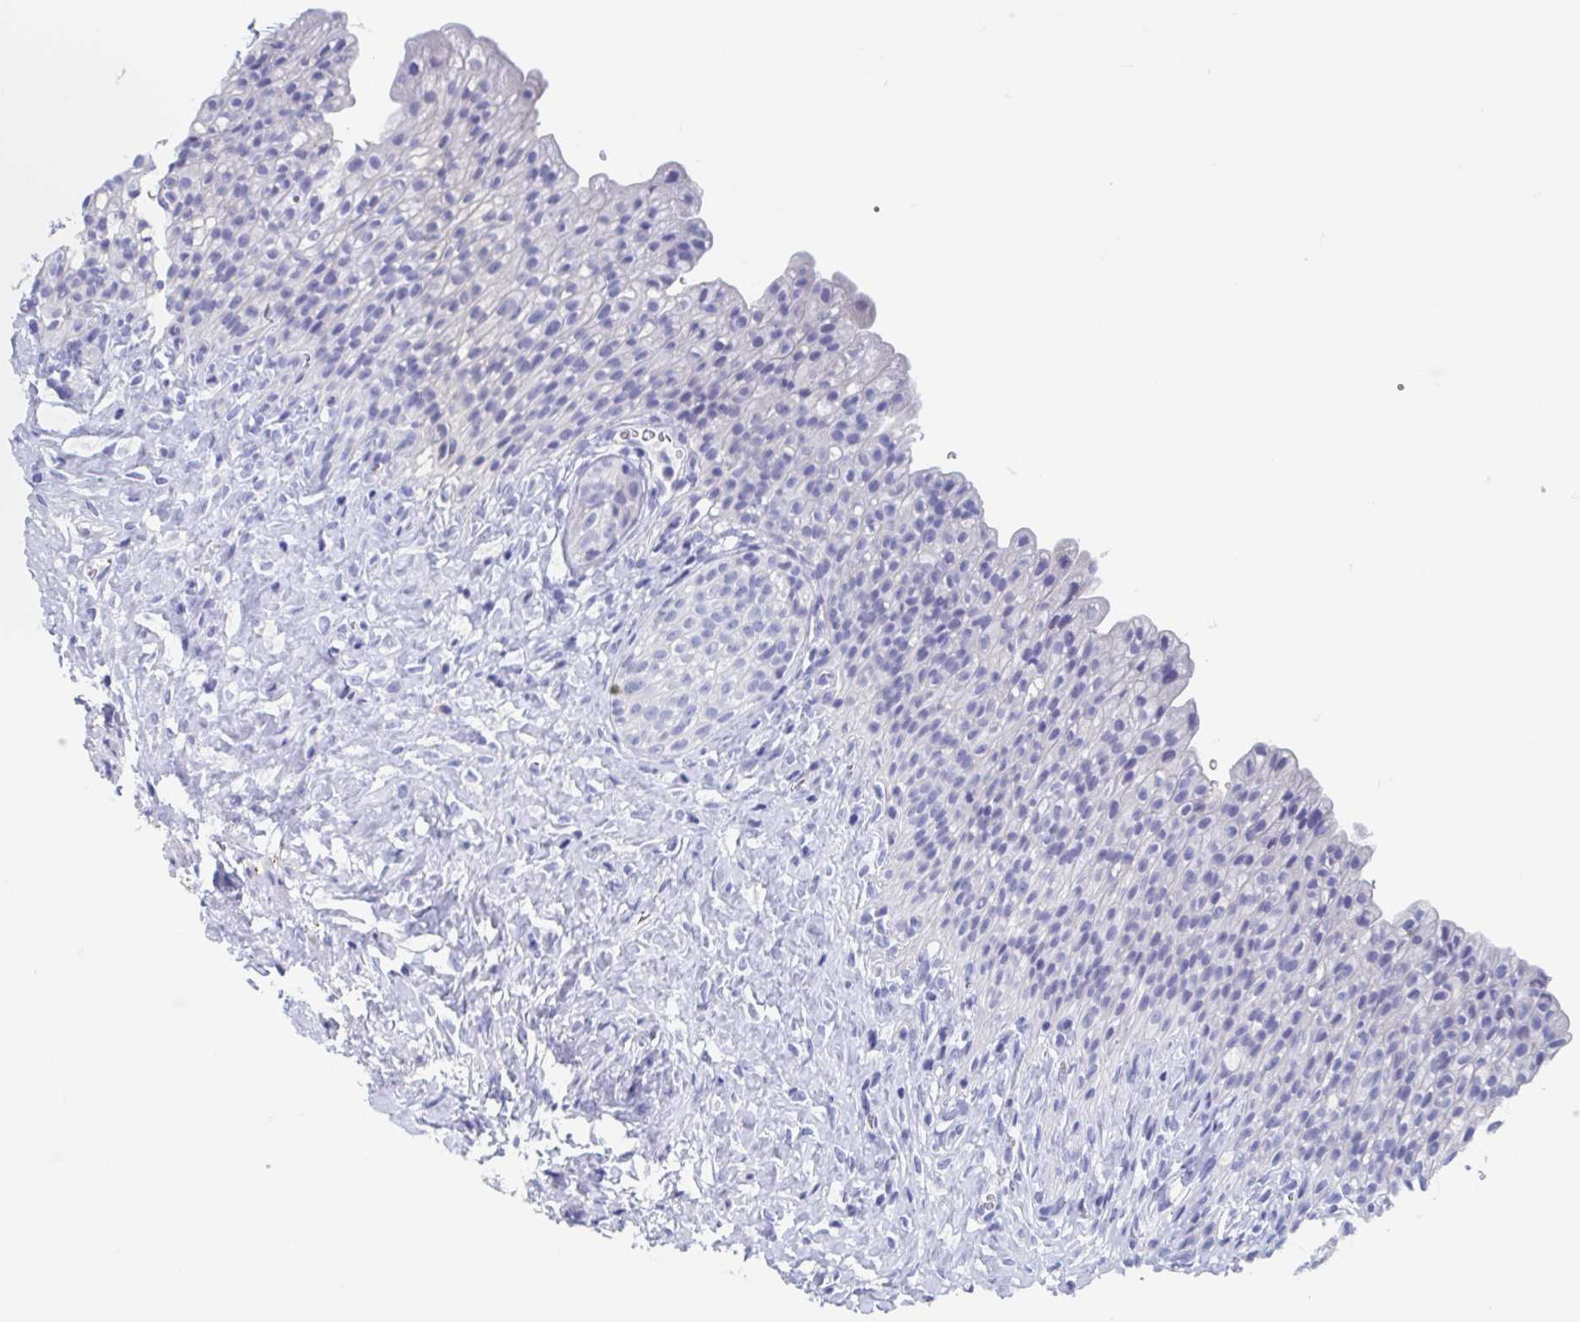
{"staining": {"intensity": "negative", "quantity": "none", "location": "none"}, "tissue": "urinary bladder", "cell_type": "Urothelial cells", "image_type": "normal", "snomed": [{"axis": "morphology", "description": "Normal tissue, NOS"}, {"axis": "topography", "description": "Urinary bladder"}, {"axis": "topography", "description": "Prostate"}], "caption": "This is an immunohistochemistry (IHC) photomicrograph of unremarkable human urinary bladder. There is no positivity in urothelial cells.", "gene": "SHCBP1L", "patient": {"sex": "male", "age": 76}}